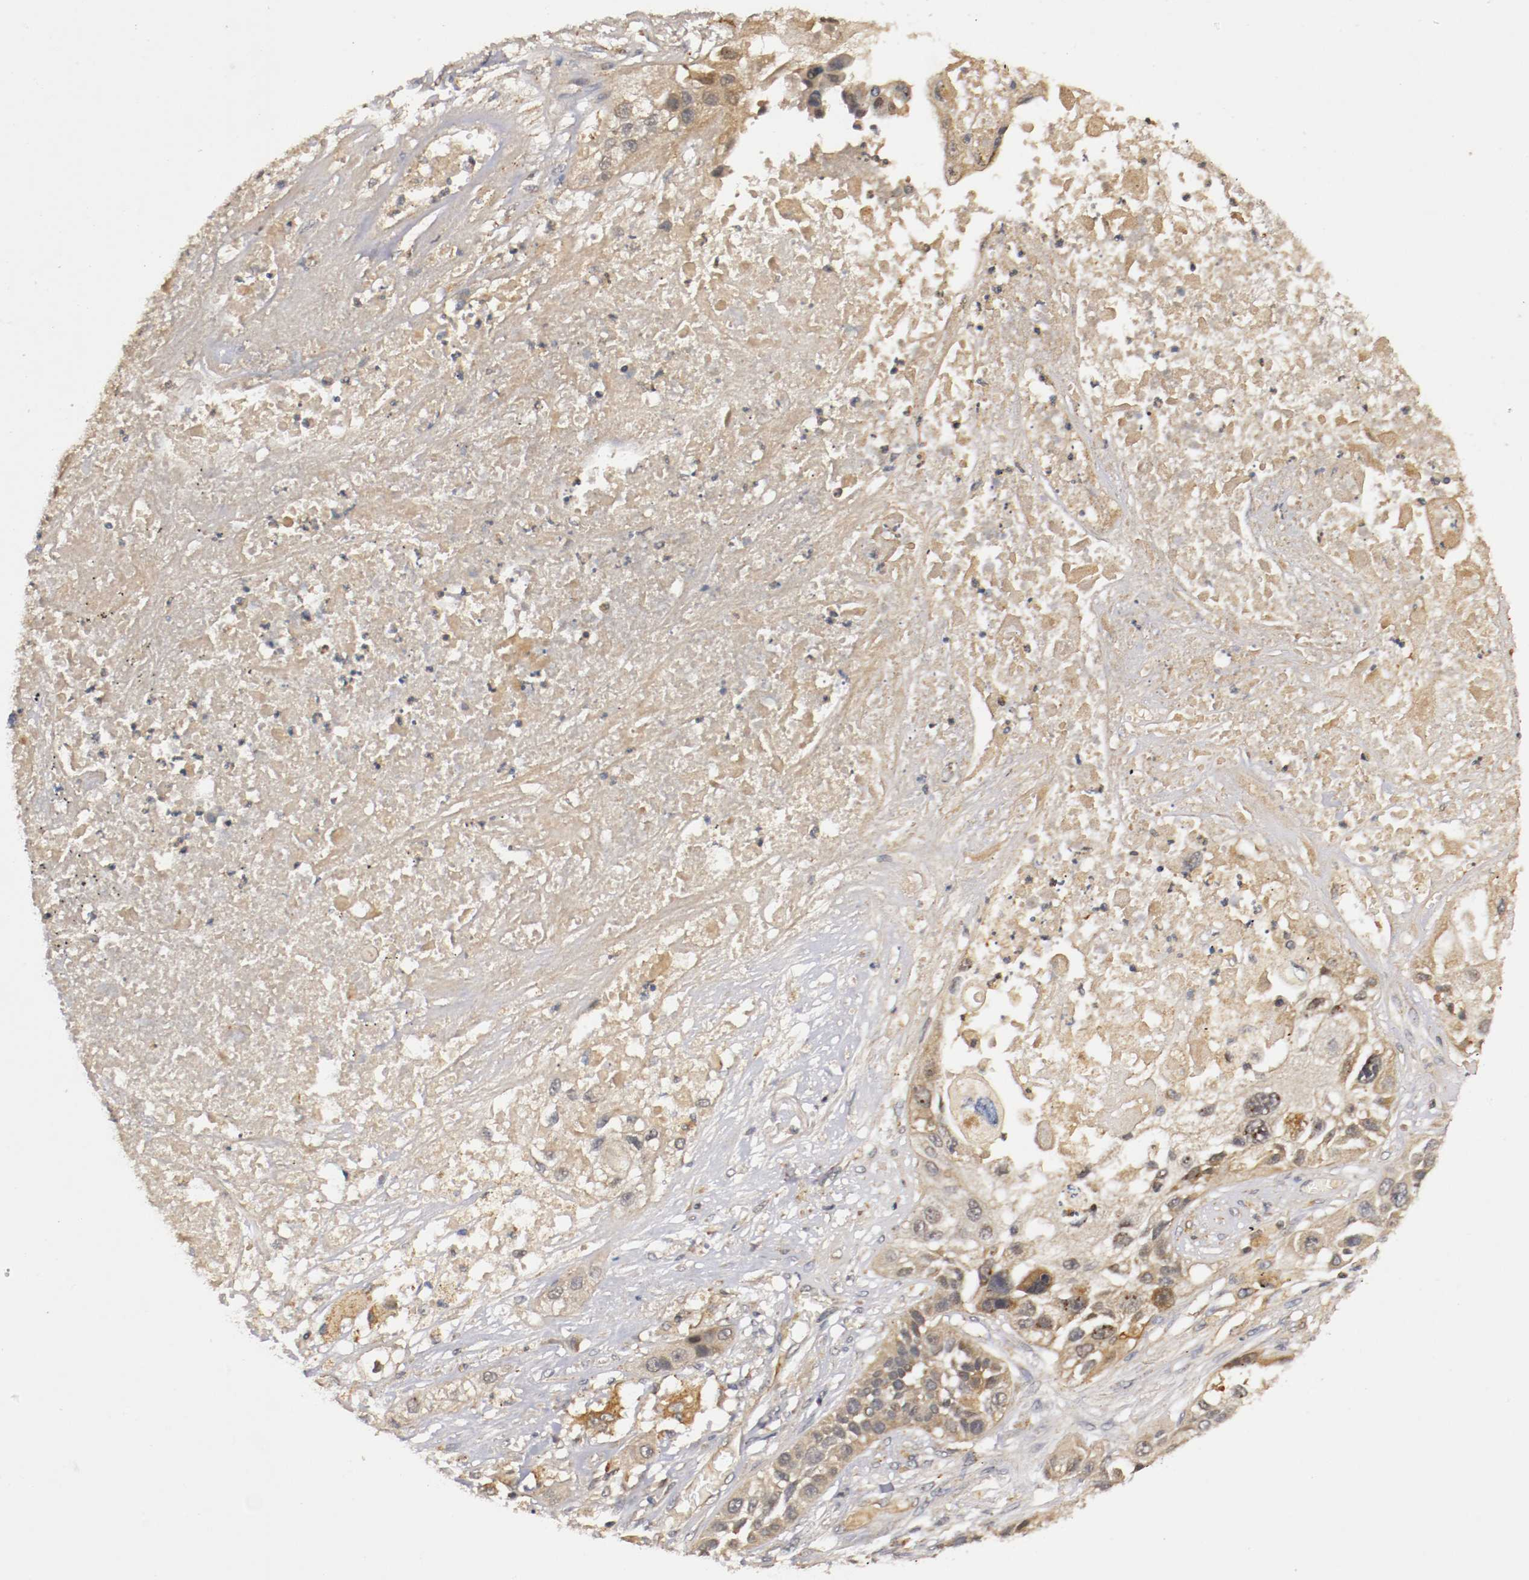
{"staining": {"intensity": "moderate", "quantity": ">75%", "location": "cytoplasmic/membranous"}, "tissue": "lung cancer", "cell_type": "Tumor cells", "image_type": "cancer", "snomed": [{"axis": "morphology", "description": "Squamous cell carcinoma, NOS"}, {"axis": "topography", "description": "Lung"}], "caption": "Squamous cell carcinoma (lung) tissue exhibits moderate cytoplasmic/membranous positivity in approximately >75% of tumor cells, visualized by immunohistochemistry.", "gene": "TNFRSF1B", "patient": {"sex": "male", "age": 71}}